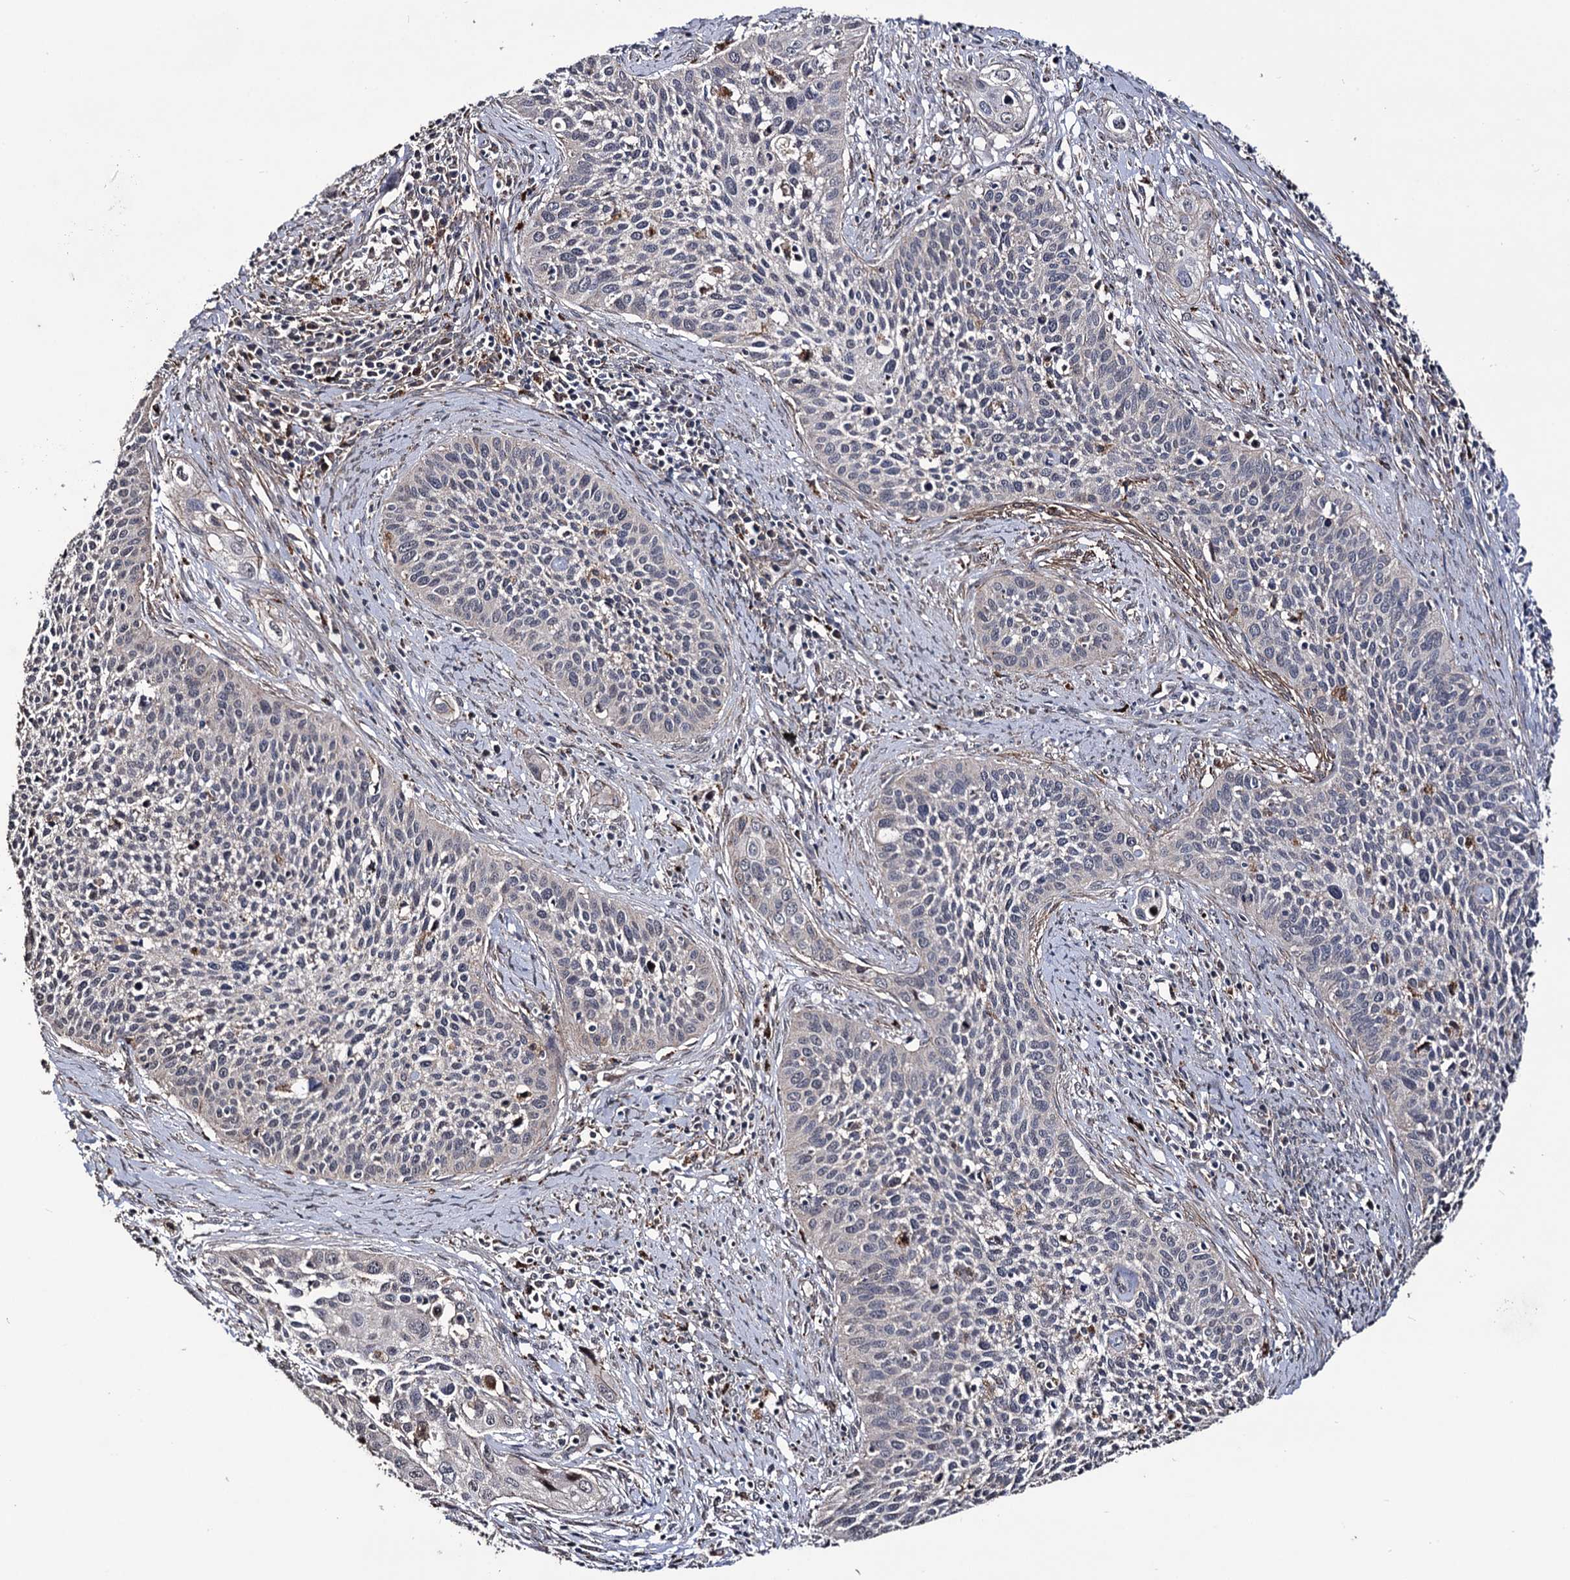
{"staining": {"intensity": "strong", "quantity": "<25%", "location": "cytoplasmic/membranous"}, "tissue": "cervical cancer", "cell_type": "Tumor cells", "image_type": "cancer", "snomed": [{"axis": "morphology", "description": "Squamous cell carcinoma, NOS"}, {"axis": "topography", "description": "Cervix"}], "caption": "Cervical squamous cell carcinoma stained with a protein marker shows strong staining in tumor cells.", "gene": "MICAL2", "patient": {"sex": "female", "age": 34}}